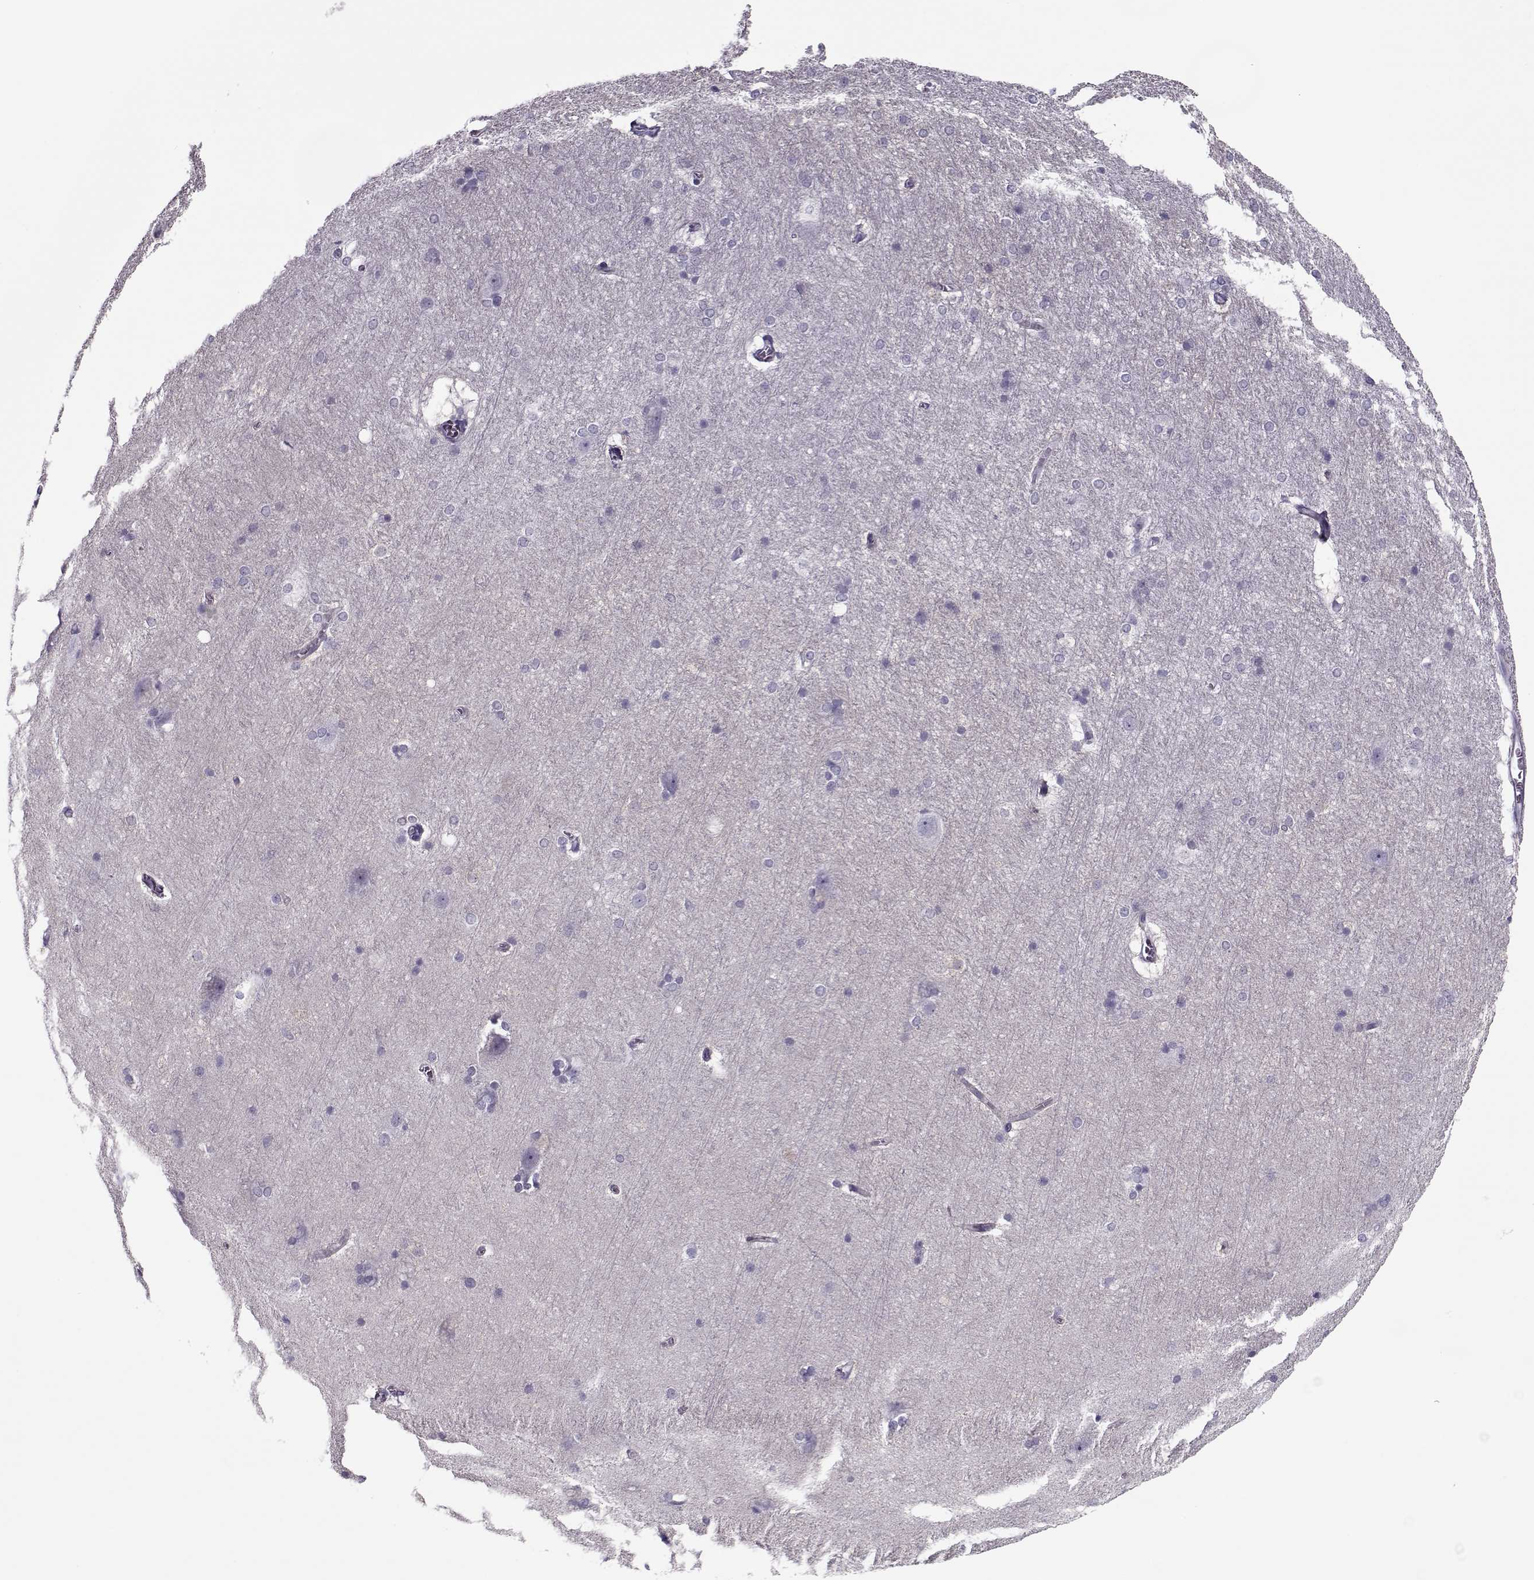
{"staining": {"intensity": "negative", "quantity": "none", "location": "none"}, "tissue": "hippocampus", "cell_type": "Glial cells", "image_type": "normal", "snomed": [{"axis": "morphology", "description": "Normal tissue, NOS"}, {"axis": "topography", "description": "Cerebral cortex"}, {"axis": "topography", "description": "Hippocampus"}], "caption": "Immunohistochemistry micrograph of unremarkable hippocampus: hippocampus stained with DAB (3,3'-diaminobenzidine) exhibits no significant protein expression in glial cells. (Stains: DAB (3,3'-diaminobenzidine) immunohistochemistry (IHC) with hematoxylin counter stain, Microscopy: brightfield microscopy at high magnification).", "gene": "PP2D1", "patient": {"sex": "female", "age": 19}}